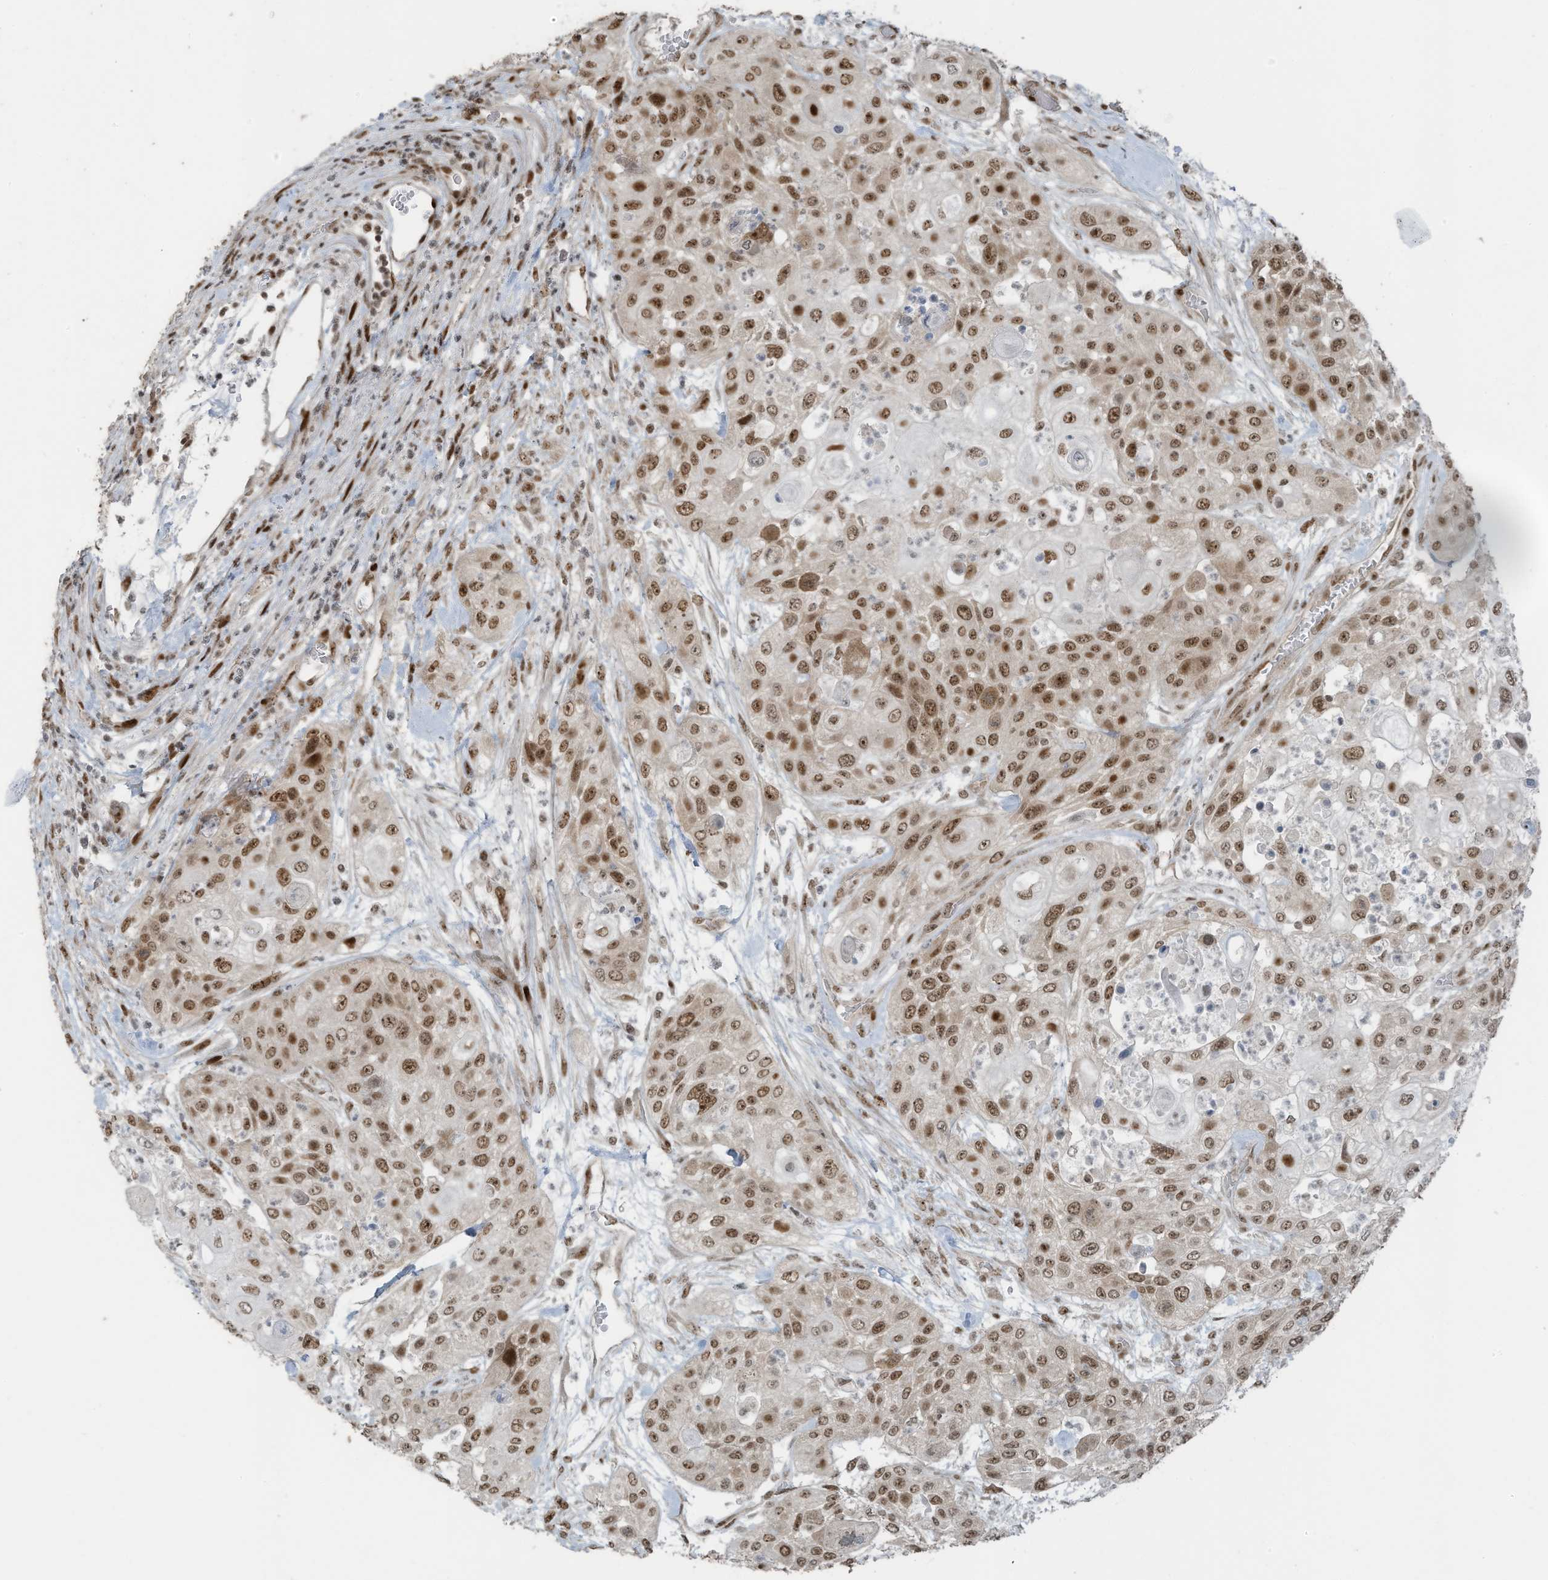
{"staining": {"intensity": "moderate", "quantity": ">75%", "location": "nuclear"}, "tissue": "urothelial cancer", "cell_type": "Tumor cells", "image_type": "cancer", "snomed": [{"axis": "morphology", "description": "Urothelial carcinoma, High grade"}, {"axis": "topography", "description": "Urinary bladder"}], "caption": "Protein staining of urothelial cancer tissue shows moderate nuclear expression in about >75% of tumor cells. The staining was performed using DAB, with brown indicating positive protein expression. Nuclei are stained blue with hematoxylin.", "gene": "PCNP", "patient": {"sex": "female", "age": 79}}